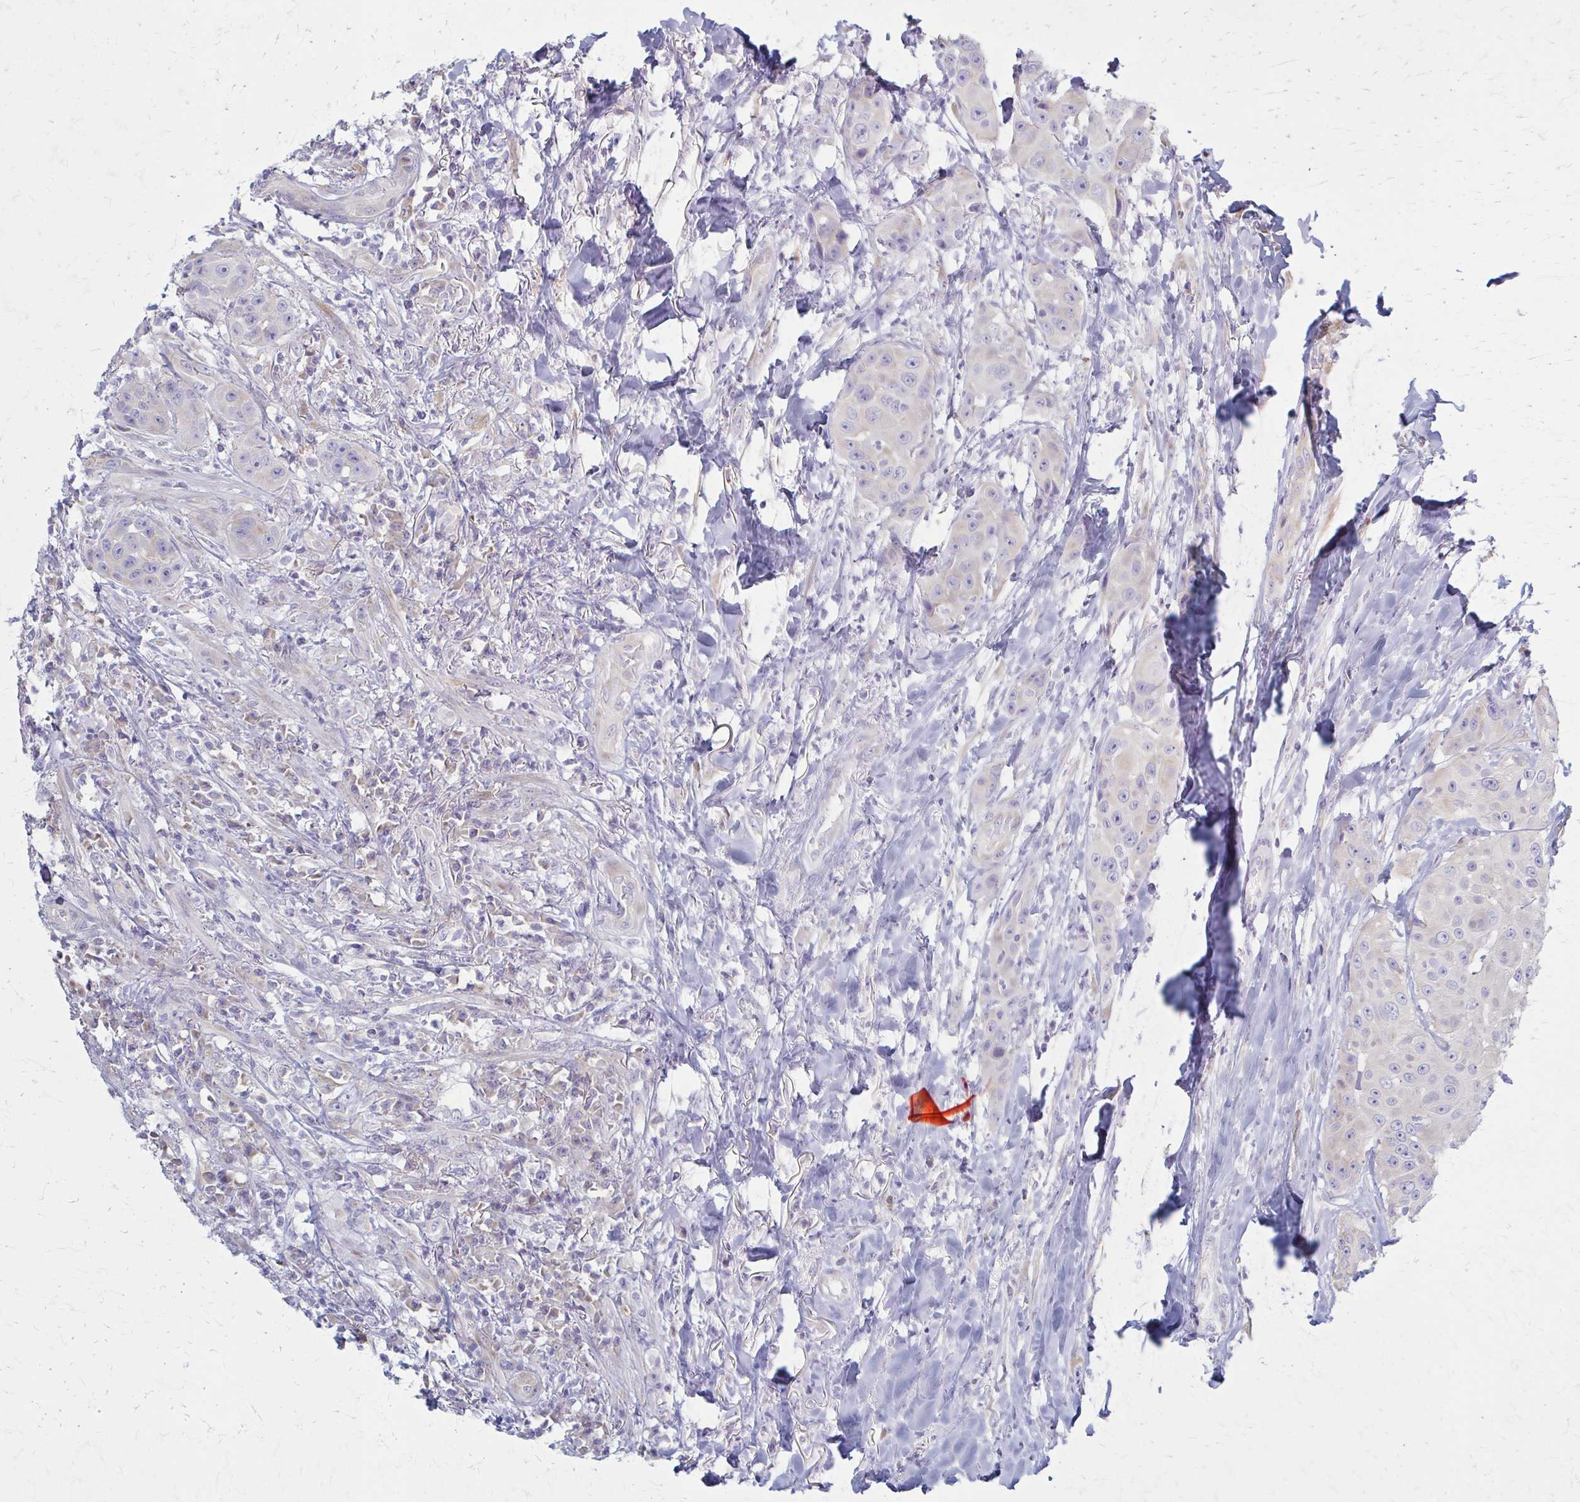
{"staining": {"intensity": "negative", "quantity": "none", "location": "none"}, "tissue": "head and neck cancer", "cell_type": "Tumor cells", "image_type": "cancer", "snomed": [{"axis": "morphology", "description": "Squamous cell carcinoma, NOS"}, {"axis": "topography", "description": "Head-Neck"}], "caption": "This is an immunohistochemistry (IHC) photomicrograph of human squamous cell carcinoma (head and neck). There is no positivity in tumor cells.", "gene": "PRKRA", "patient": {"sex": "male", "age": 83}}